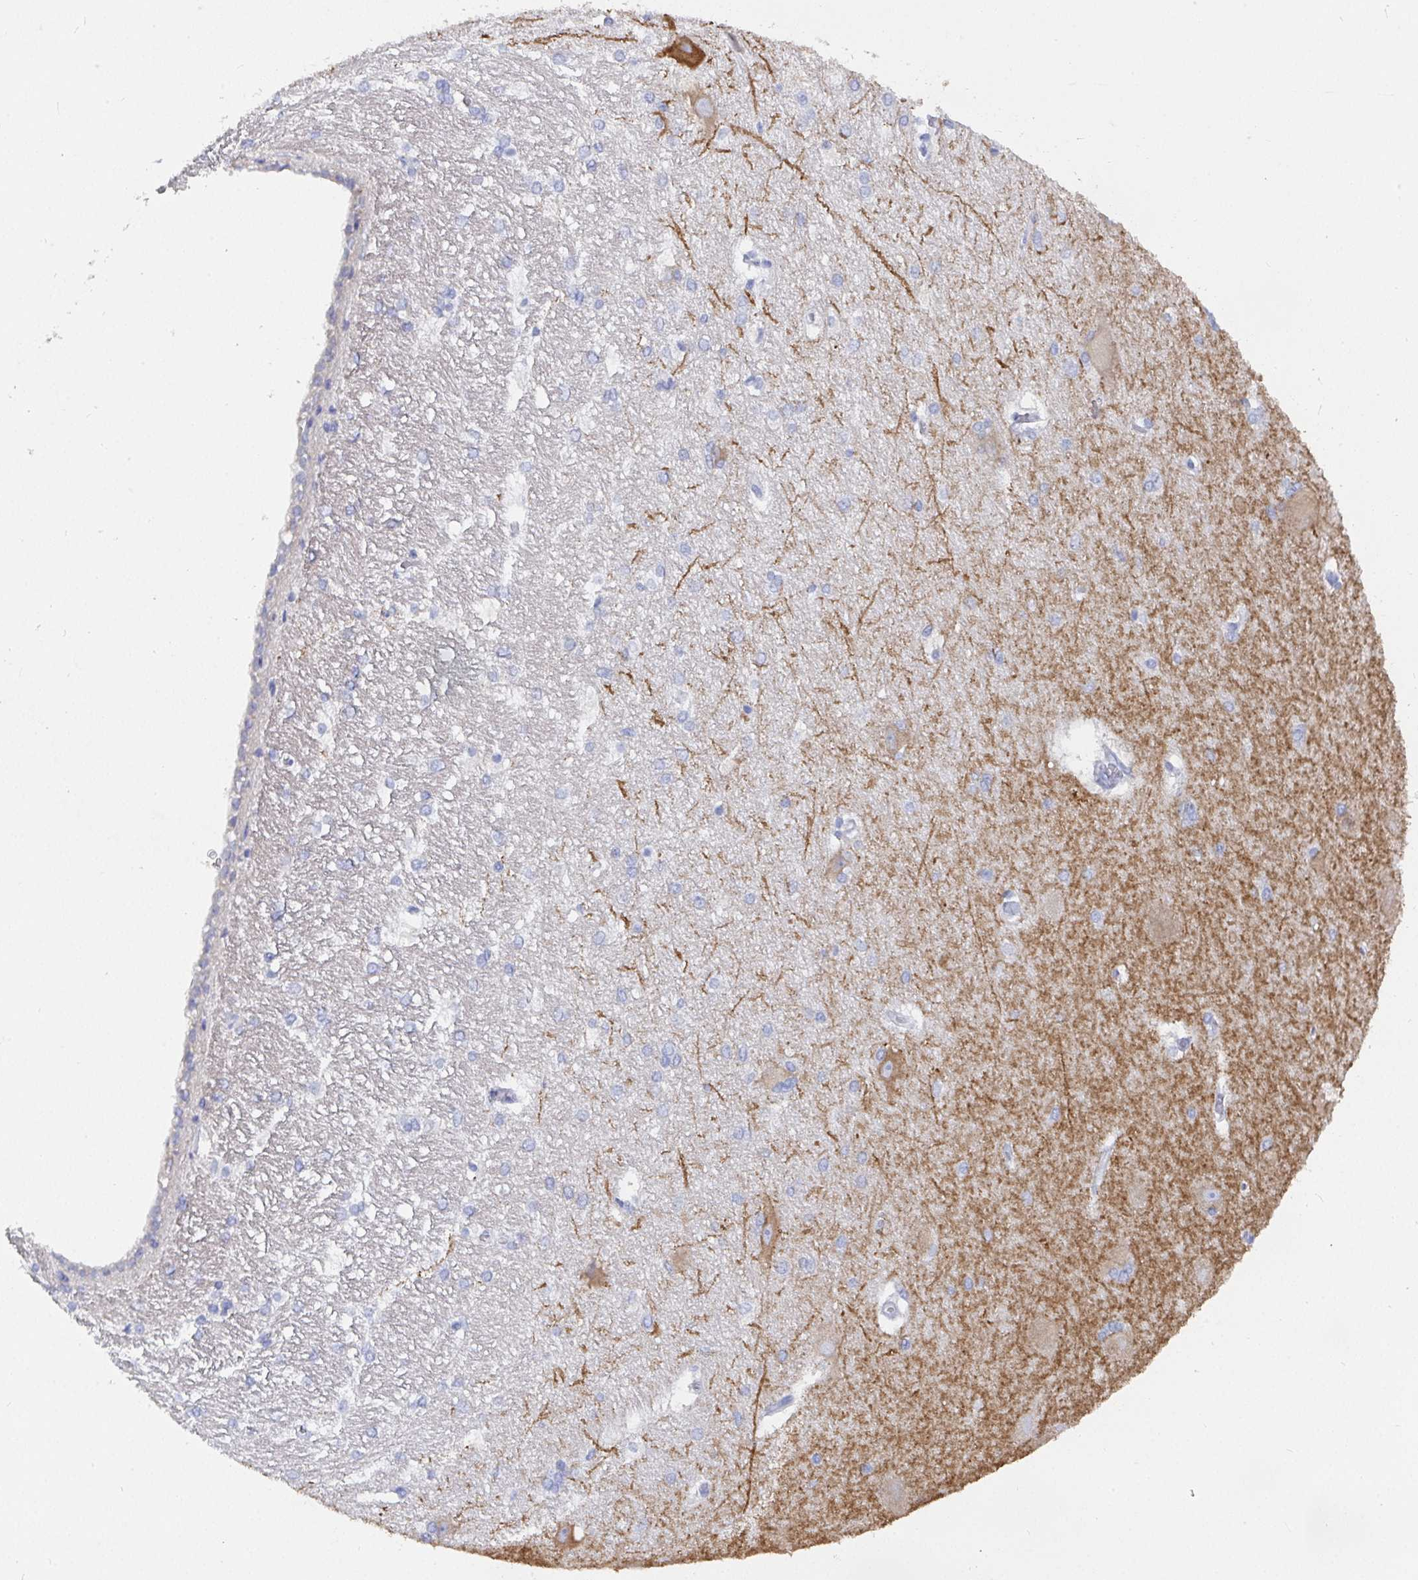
{"staining": {"intensity": "negative", "quantity": "none", "location": "none"}, "tissue": "hippocampus", "cell_type": "Glial cells", "image_type": "normal", "snomed": [{"axis": "morphology", "description": "Normal tissue, NOS"}, {"axis": "topography", "description": "Cerebral cortex"}, {"axis": "topography", "description": "Hippocampus"}], "caption": "Glial cells are negative for brown protein staining in unremarkable hippocampus.", "gene": "GRIA1", "patient": {"sex": "female", "age": 19}}